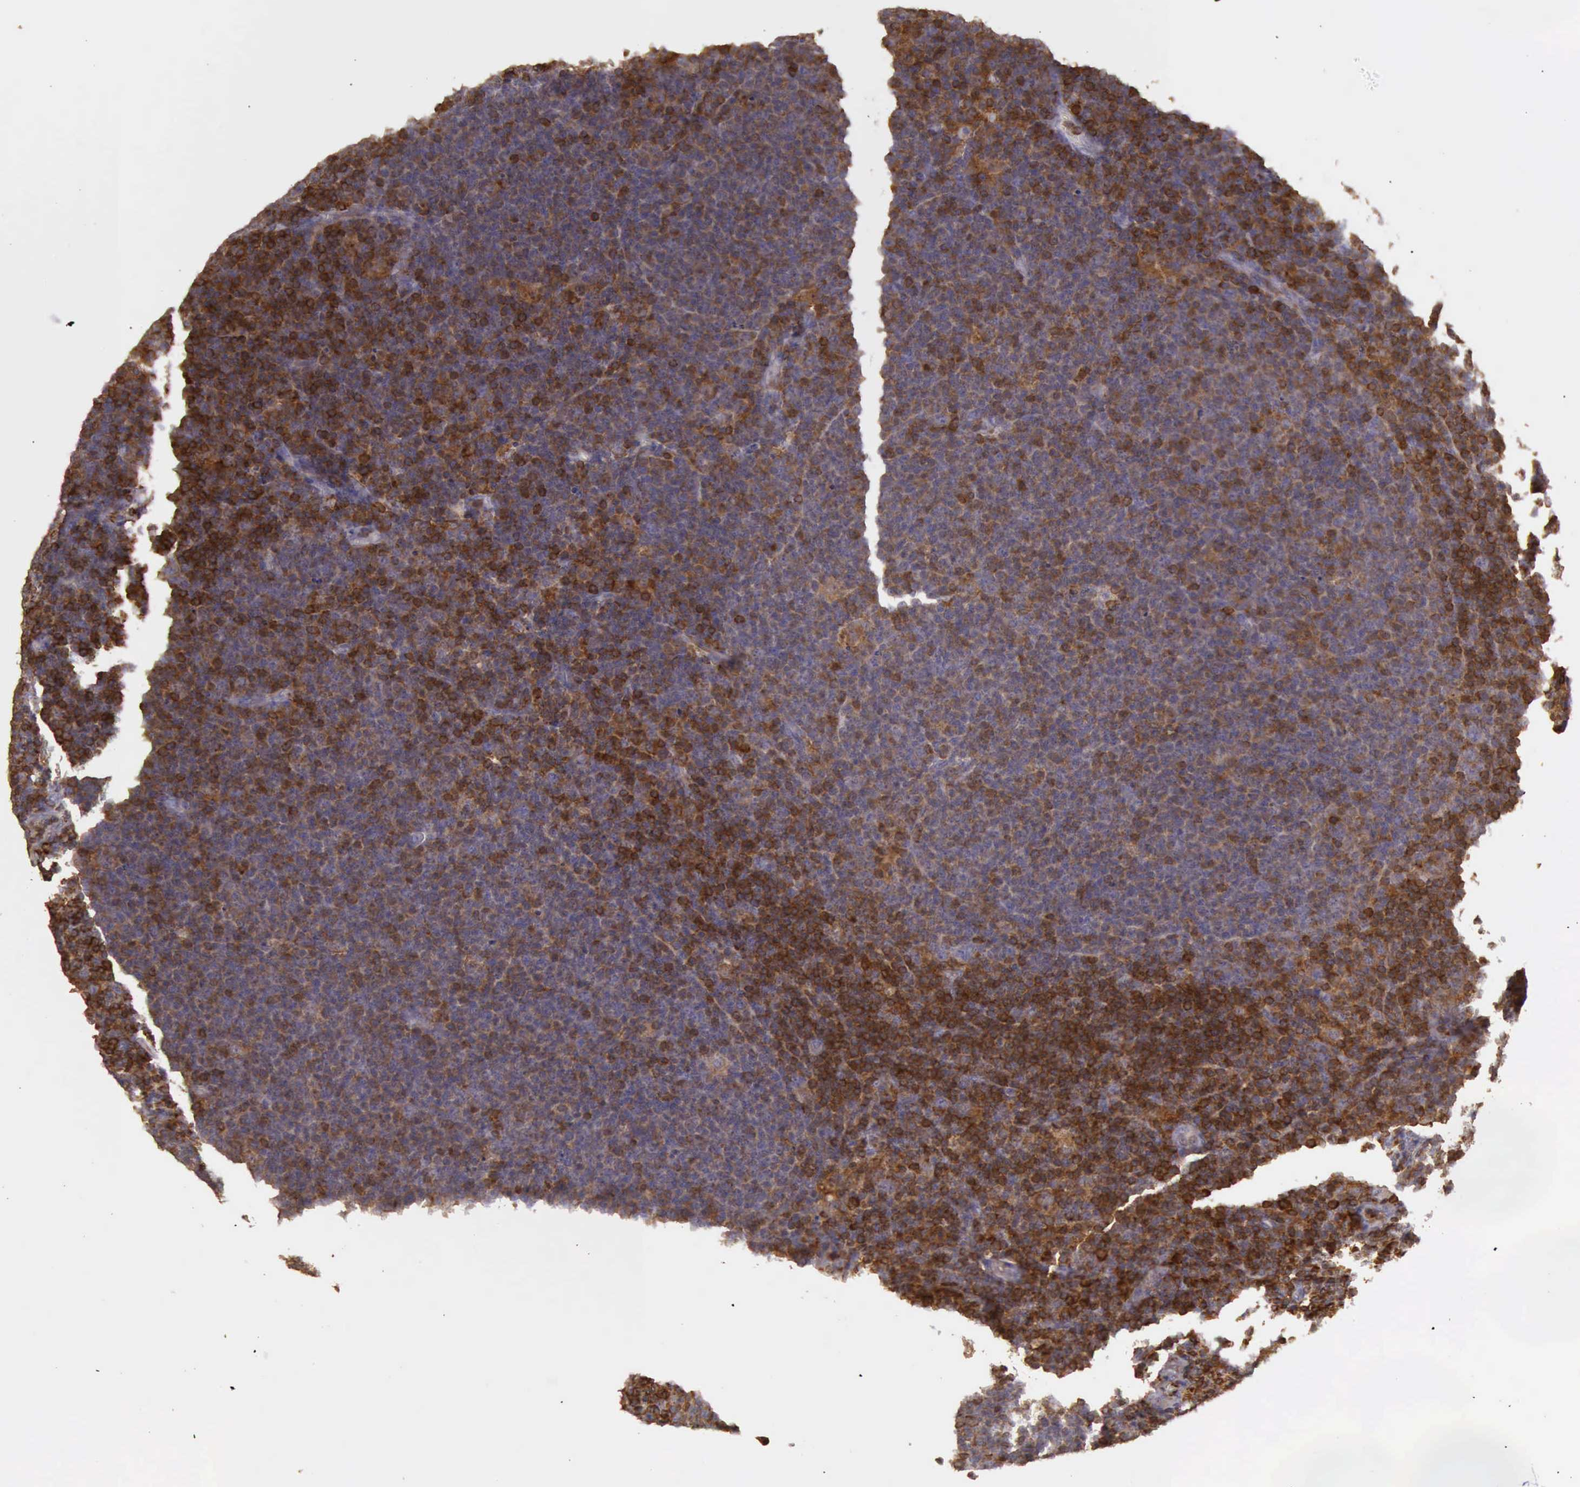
{"staining": {"intensity": "strong", "quantity": ">75%", "location": "cytoplasmic/membranous"}, "tissue": "lymphoma", "cell_type": "Tumor cells", "image_type": "cancer", "snomed": [{"axis": "morphology", "description": "Malignant lymphoma, non-Hodgkin's type, Low grade"}, {"axis": "topography", "description": "Lymph node"}], "caption": "Brown immunohistochemical staining in lymphoma exhibits strong cytoplasmic/membranous staining in about >75% of tumor cells. (DAB = brown stain, brightfield microscopy at high magnification).", "gene": "ARHGAP4", "patient": {"sex": "male", "age": 74}}